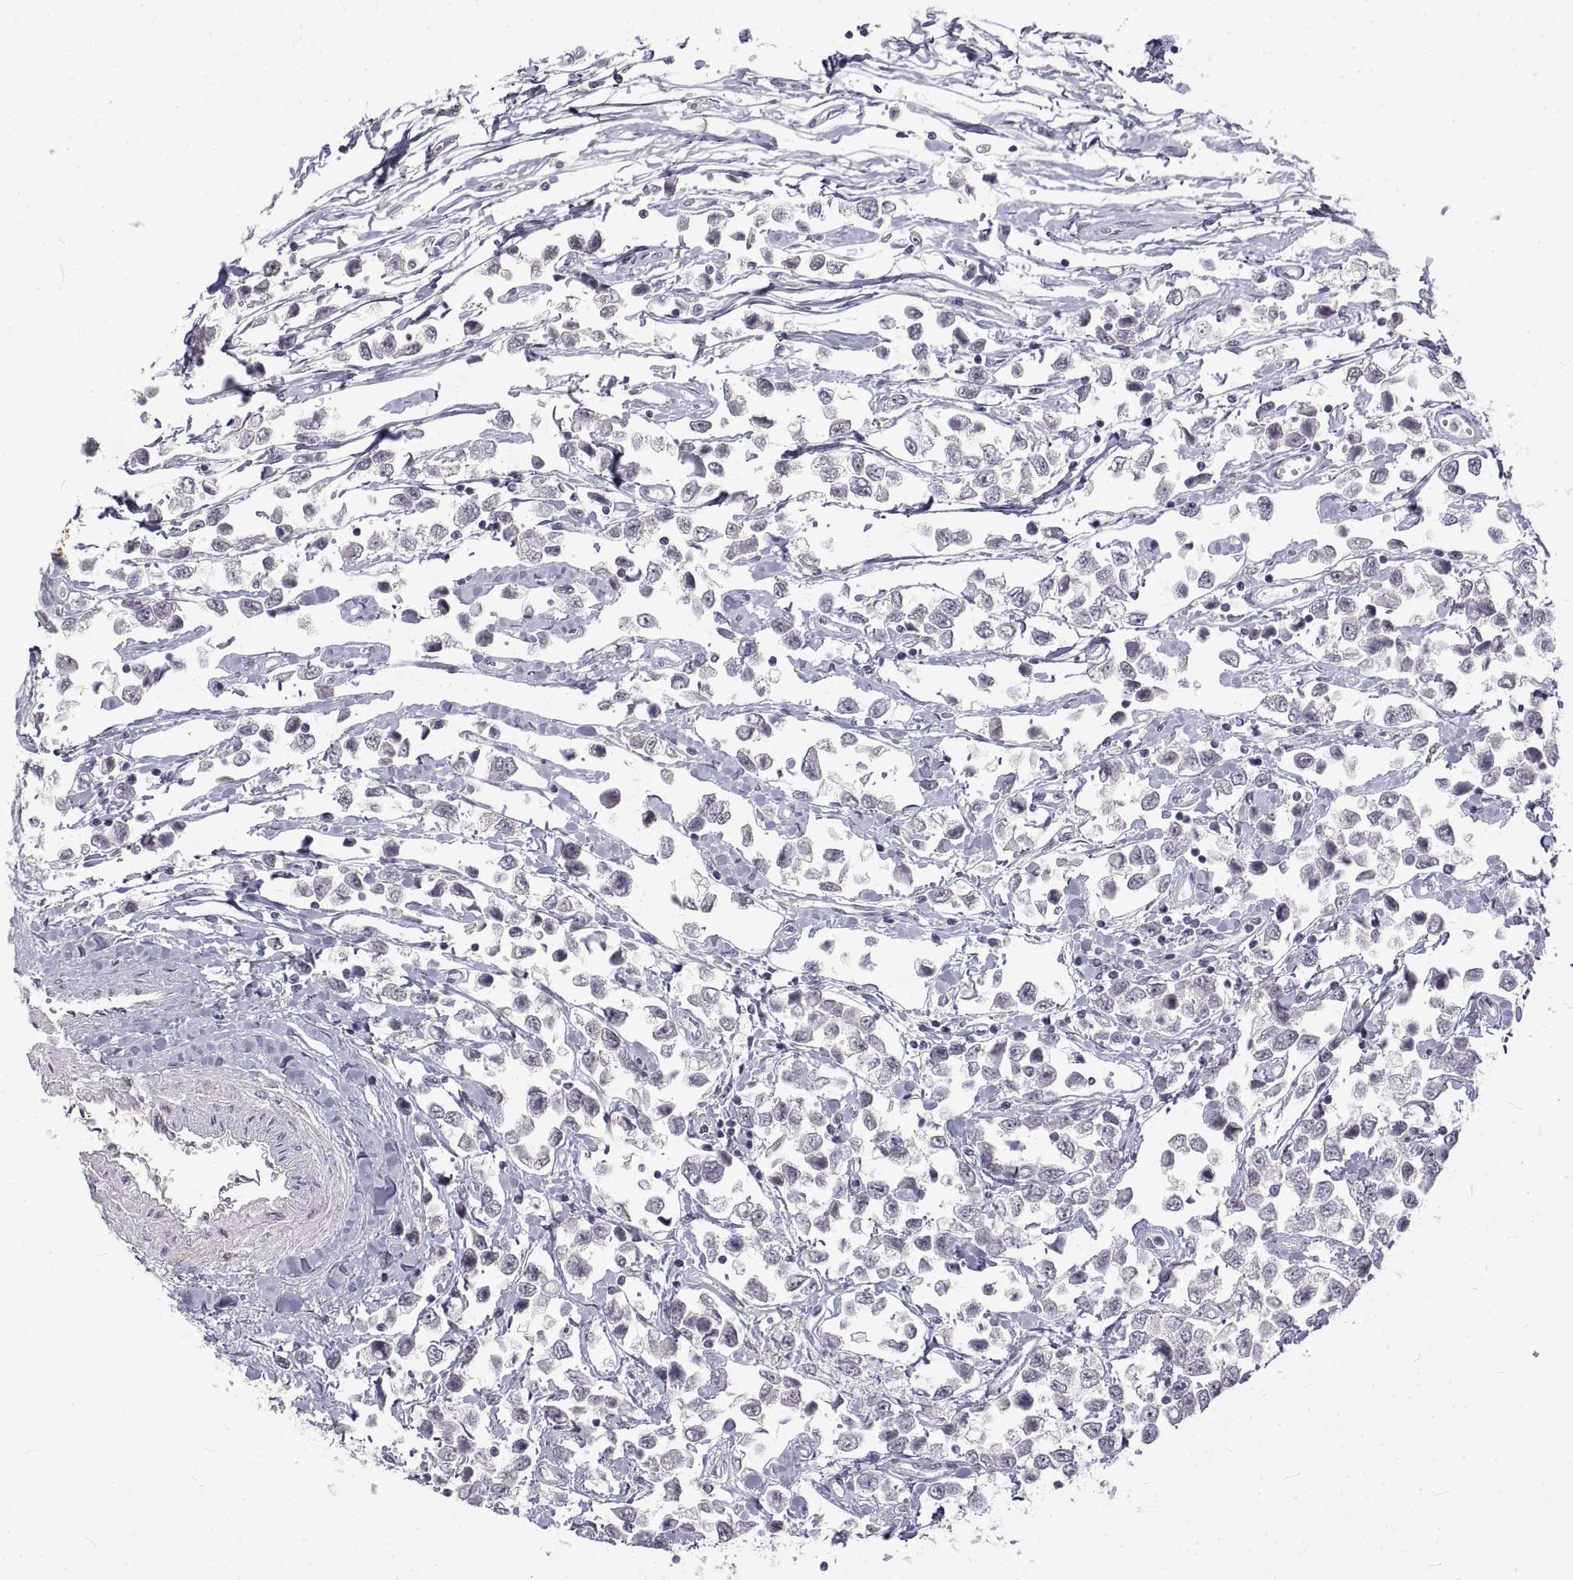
{"staining": {"intensity": "negative", "quantity": "none", "location": "none"}, "tissue": "testis cancer", "cell_type": "Tumor cells", "image_type": "cancer", "snomed": [{"axis": "morphology", "description": "Seminoma, NOS"}, {"axis": "topography", "description": "Testis"}], "caption": "Seminoma (testis) was stained to show a protein in brown. There is no significant expression in tumor cells.", "gene": "ANO2", "patient": {"sex": "male", "age": 34}}